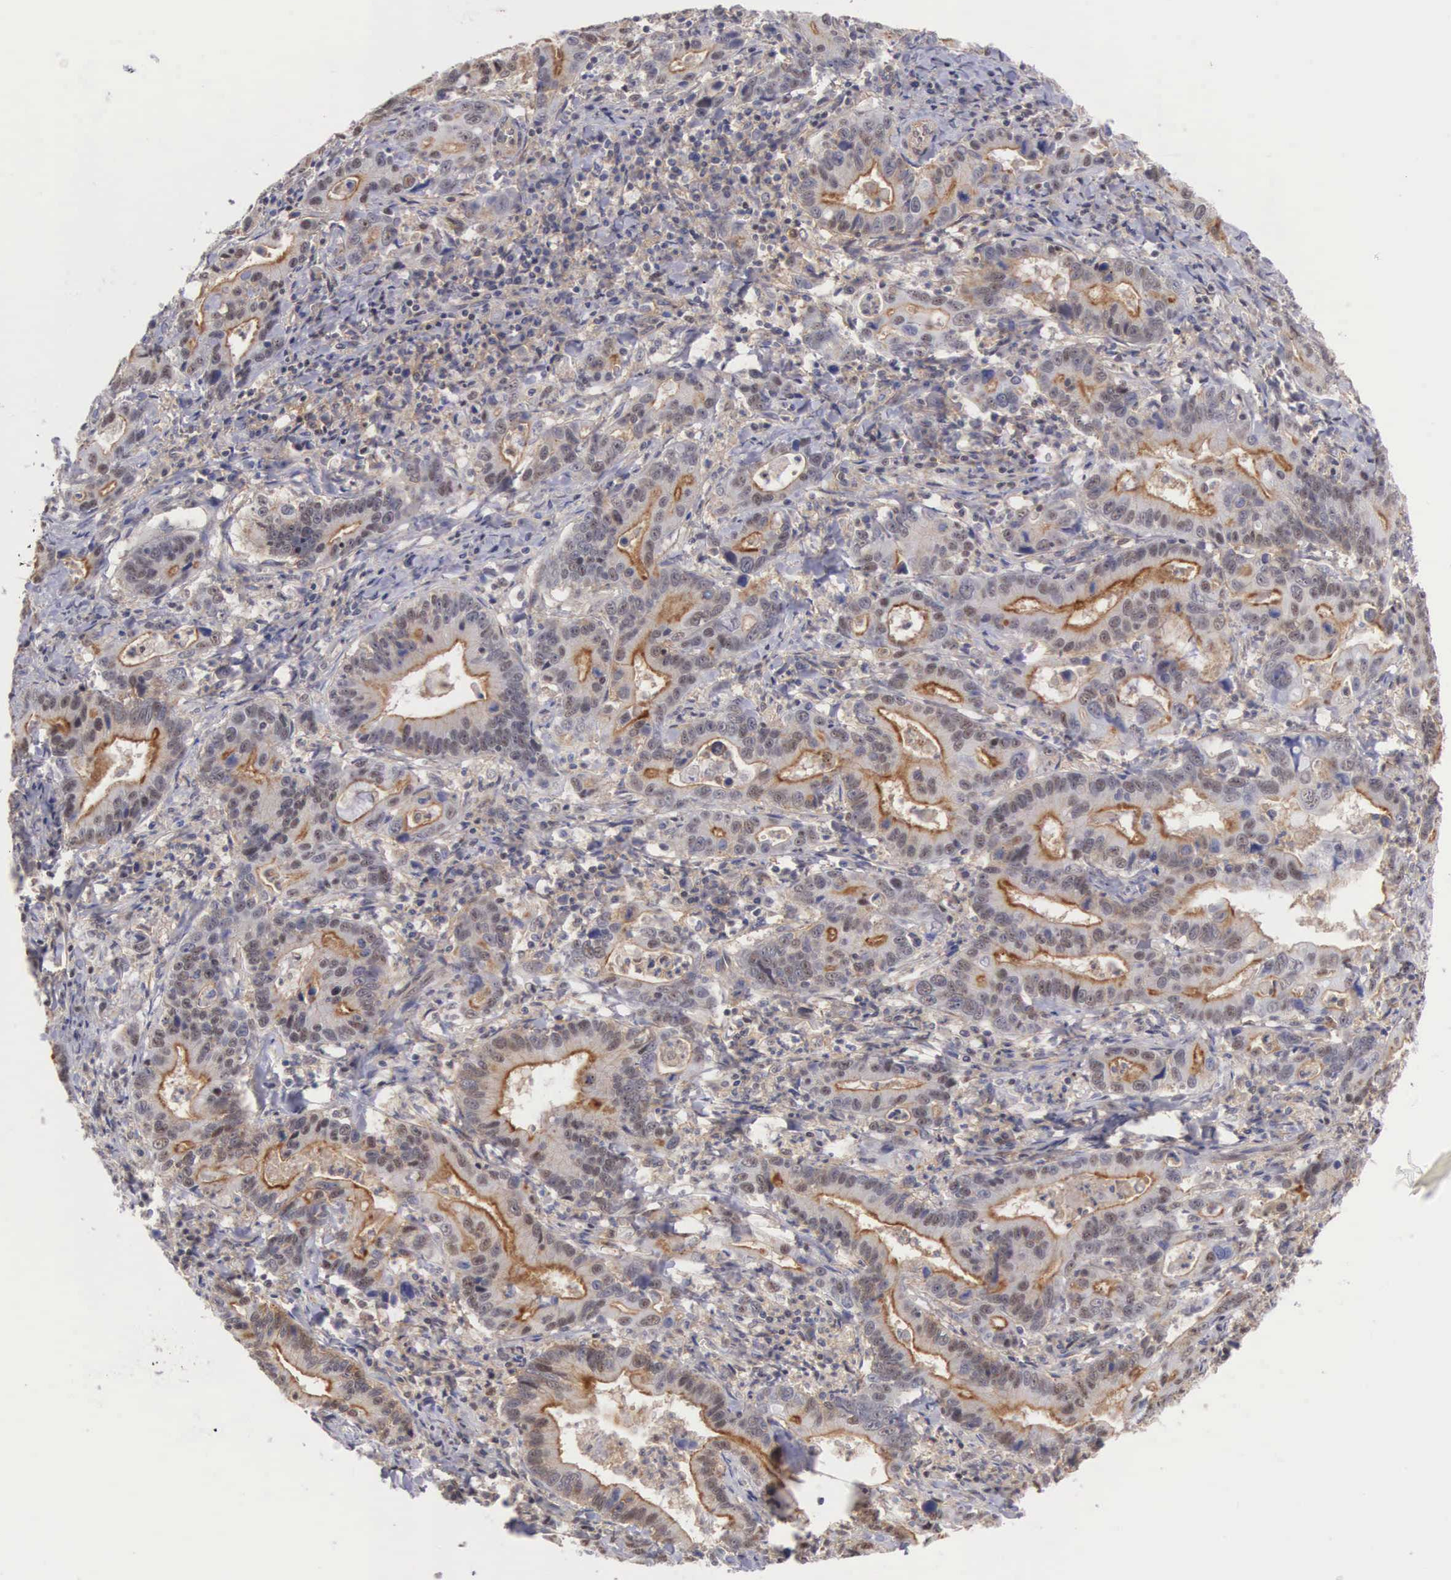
{"staining": {"intensity": "moderate", "quantity": "25%-75%", "location": "cytoplasmic/membranous"}, "tissue": "stomach cancer", "cell_type": "Tumor cells", "image_type": "cancer", "snomed": [{"axis": "morphology", "description": "Adenocarcinoma, NOS"}, {"axis": "topography", "description": "Stomach, upper"}], "caption": "Stomach cancer (adenocarcinoma) stained with a brown dye demonstrates moderate cytoplasmic/membranous positive expression in approximately 25%-75% of tumor cells.", "gene": "NR4A2", "patient": {"sex": "male", "age": 63}}